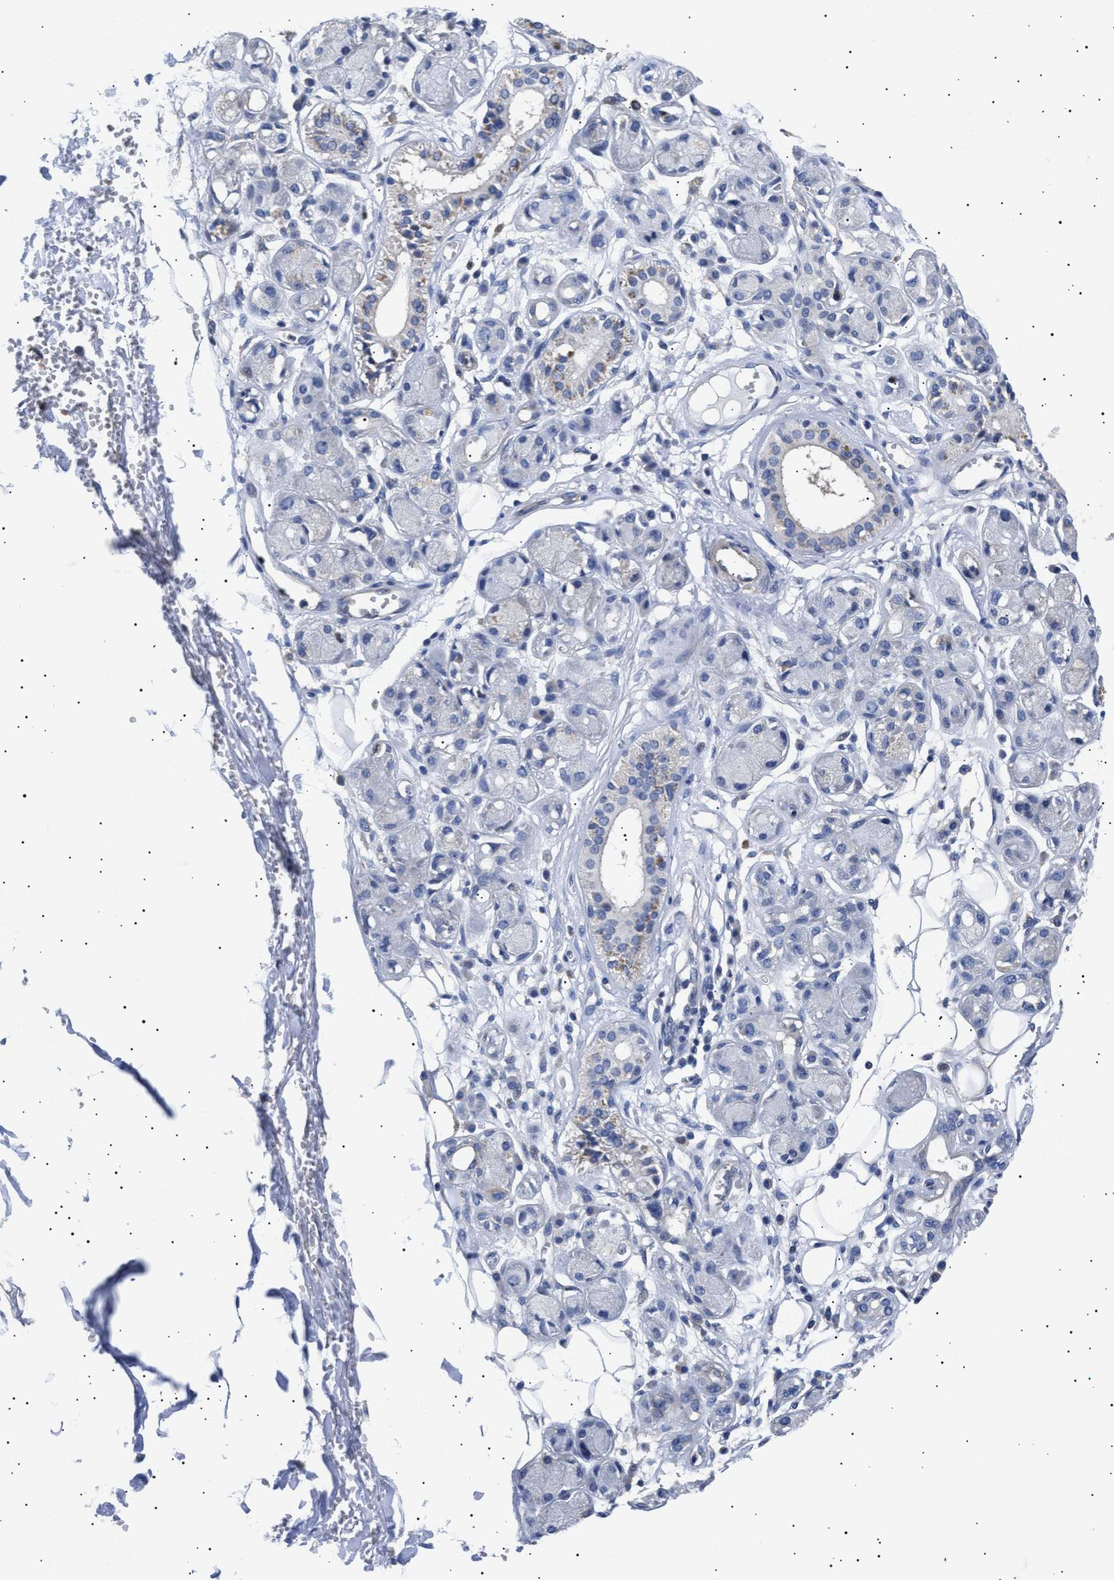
{"staining": {"intensity": "negative", "quantity": "none", "location": "none"}, "tissue": "adipose tissue", "cell_type": "Adipocytes", "image_type": "normal", "snomed": [{"axis": "morphology", "description": "Normal tissue, NOS"}, {"axis": "morphology", "description": "Inflammation, NOS"}, {"axis": "topography", "description": "Salivary gland"}, {"axis": "topography", "description": "Peripheral nerve tissue"}], "caption": "Photomicrograph shows no protein expression in adipocytes of benign adipose tissue.", "gene": "HEMGN", "patient": {"sex": "female", "age": 75}}